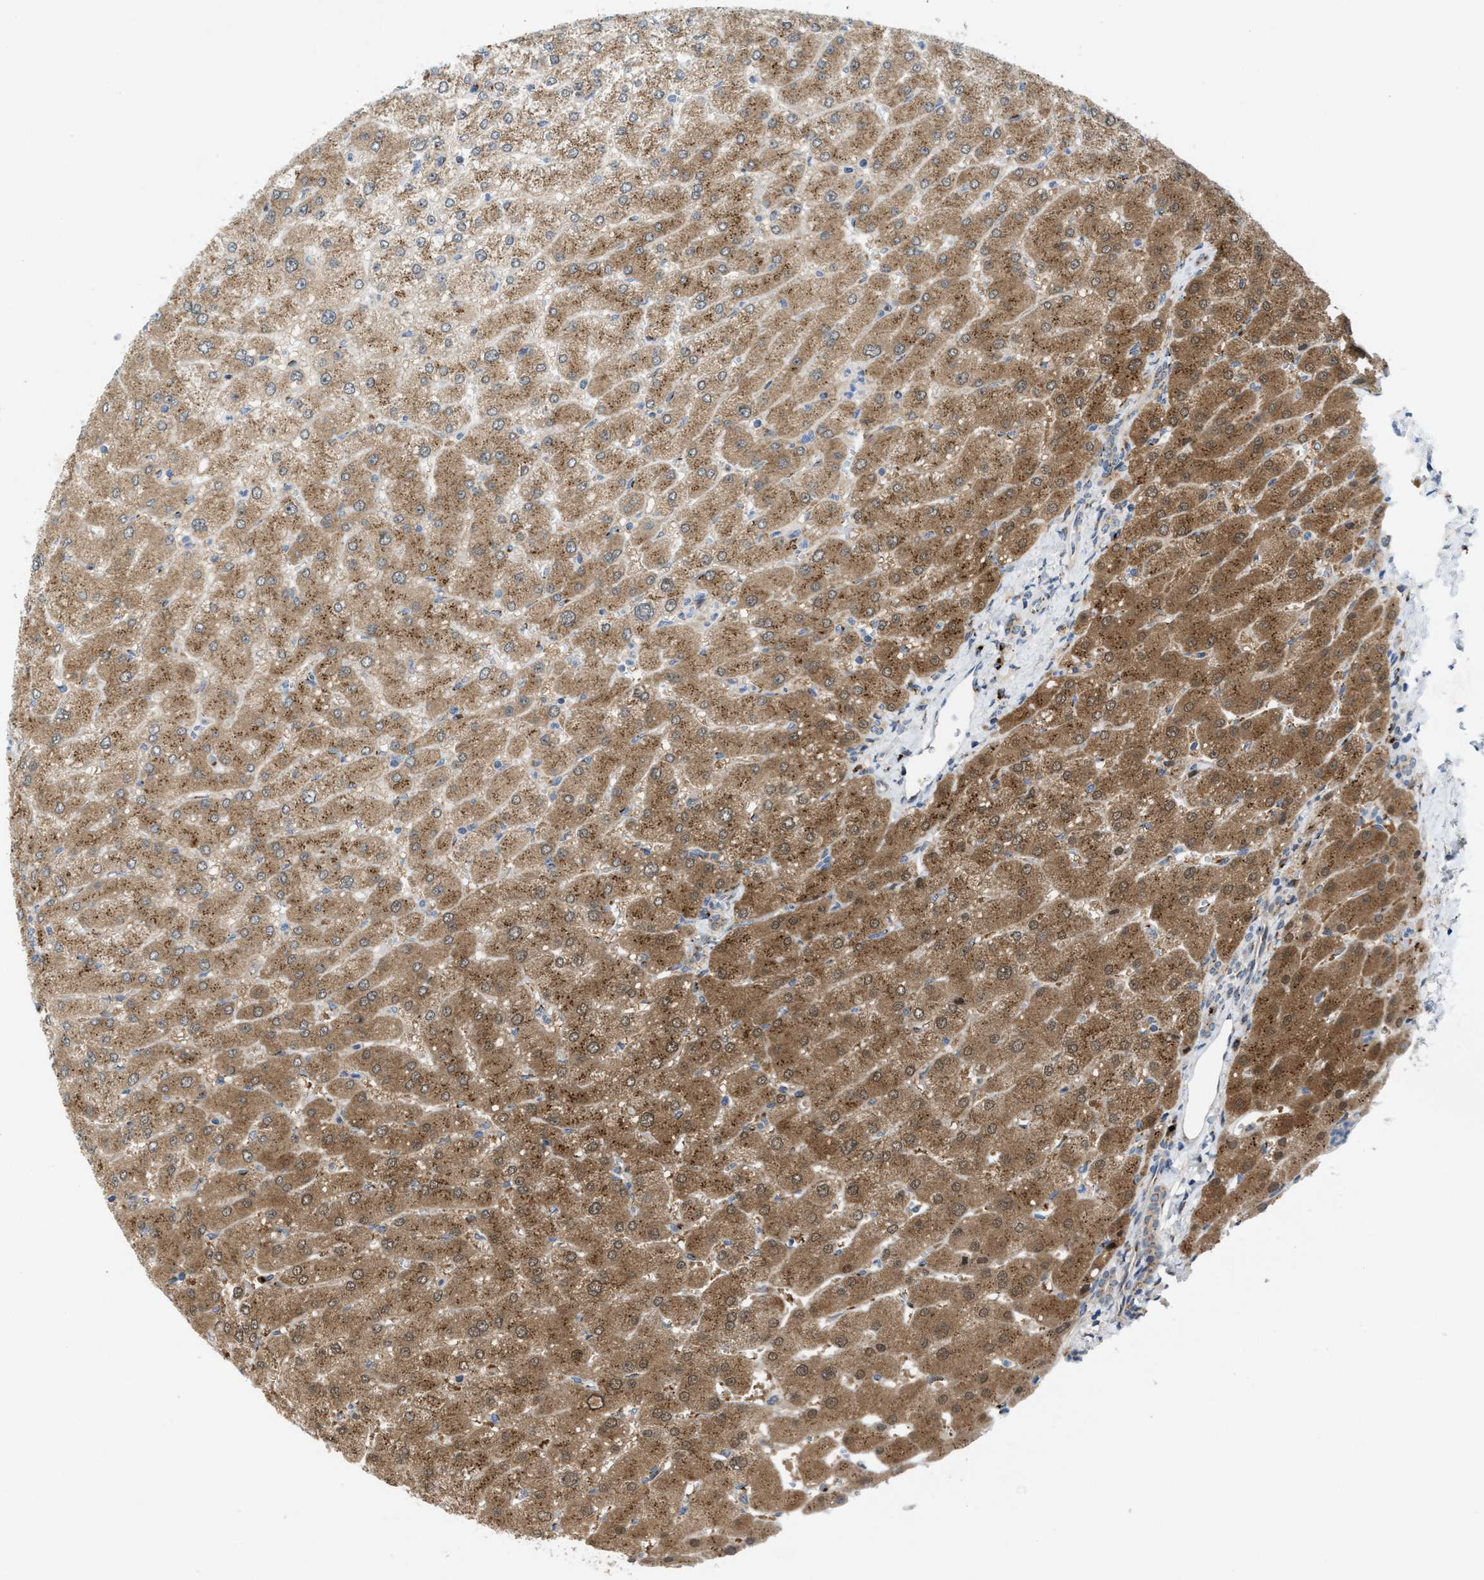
{"staining": {"intensity": "weak", "quantity": ">75%", "location": "cytoplasmic/membranous"}, "tissue": "liver", "cell_type": "Cholangiocytes", "image_type": "normal", "snomed": [{"axis": "morphology", "description": "Normal tissue, NOS"}, {"axis": "topography", "description": "Liver"}], "caption": "Protein expression by immunohistochemistry shows weak cytoplasmic/membranous staining in about >75% of cholangiocytes in benign liver.", "gene": "SLC38A10", "patient": {"sex": "male", "age": 55}}